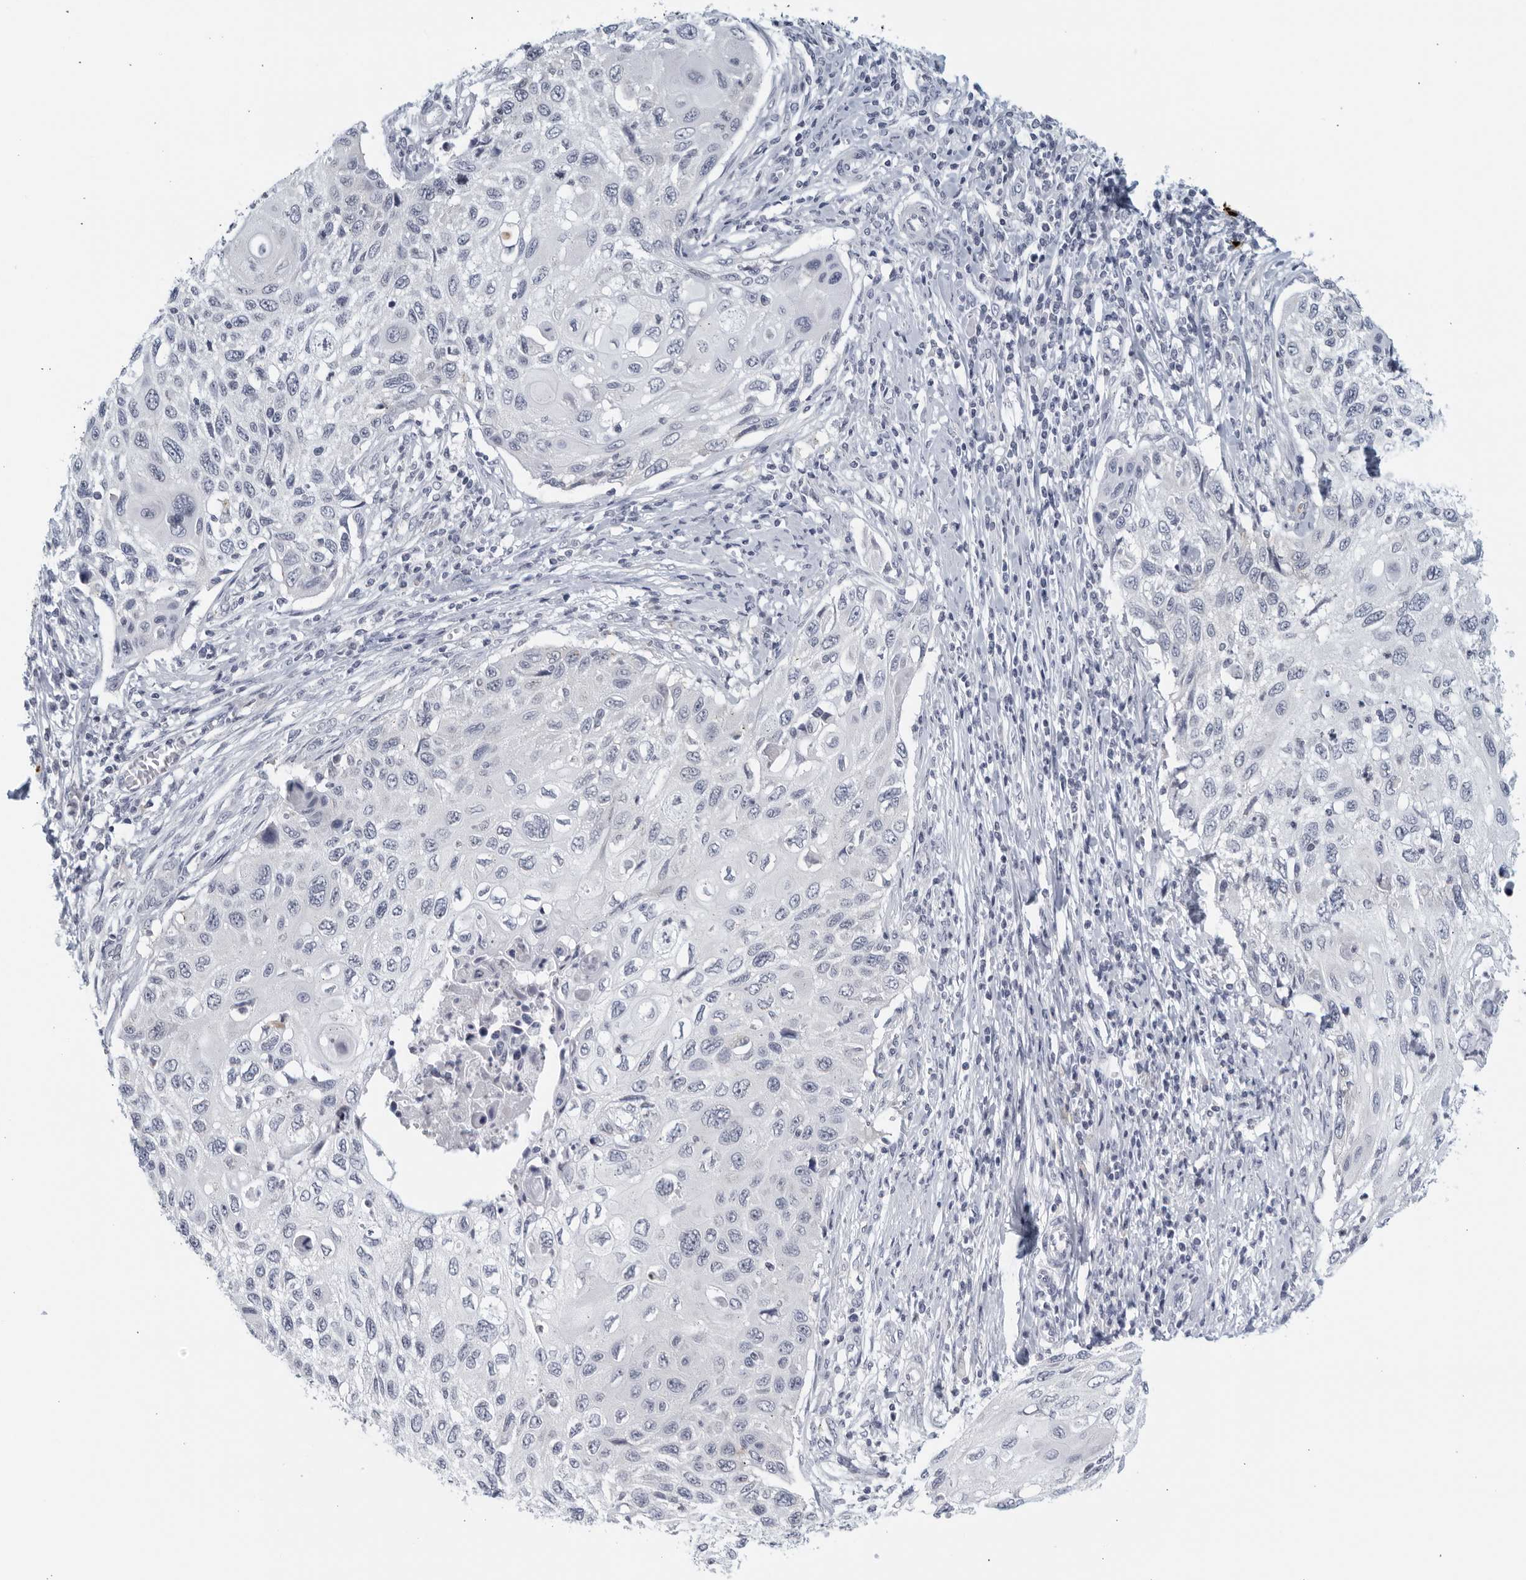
{"staining": {"intensity": "negative", "quantity": "none", "location": "none"}, "tissue": "cervical cancer", "cell_type": "Tumor cells", "image_type": "cancer", "snomed": [{"axis": "morphology", "description": "Squamous cell carcinoma, NOS"}, {"axis": "topography", "description": "Cervix"}], "caption": "A high-resolution image shows immunohistochemistry (IHC) staining of cervical cancer (squamous cell carcinoma), which shows no significant positivity in tumor cells.", "gene": "MATN1", "patient": {"sex": "female", "age": 70}}